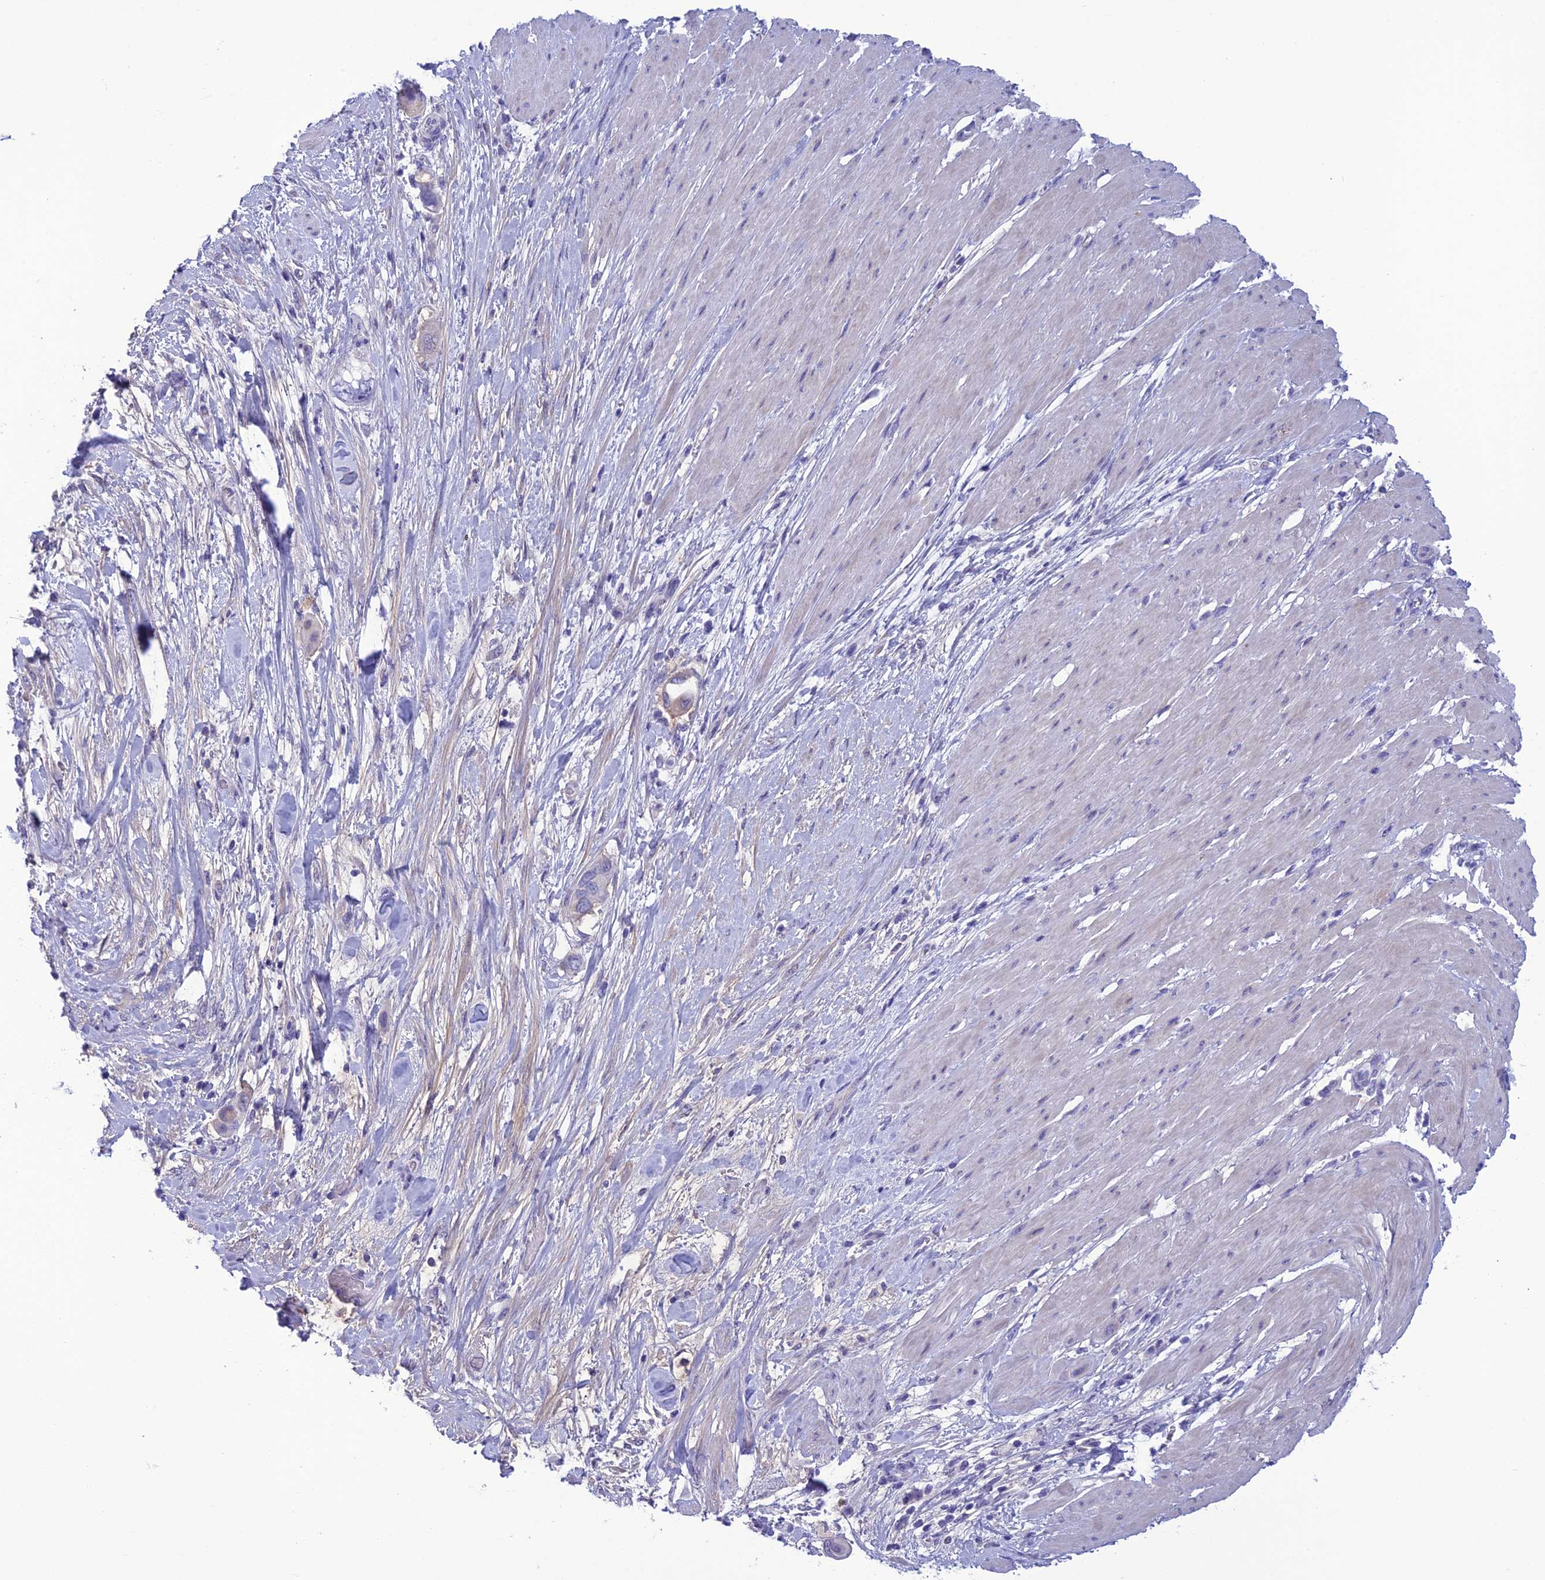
{"staining": {"intensity": "negative", "quantity": "none", "location": "none"}, "tissue": "pancreatic cancer", "cell_type": "Tumor cells", "image_type": "cancer", "snomed": [{"axis": "morphology", "description": "Adenocarcinoma, NOS"}, {"axis": "topography", "description": "Pancreas"}], "caption": "There is no significant expression in tumor cells of pancreatic cancer.", "gene": "BBS2", "patient": {"sex": "male", "age": 68}}